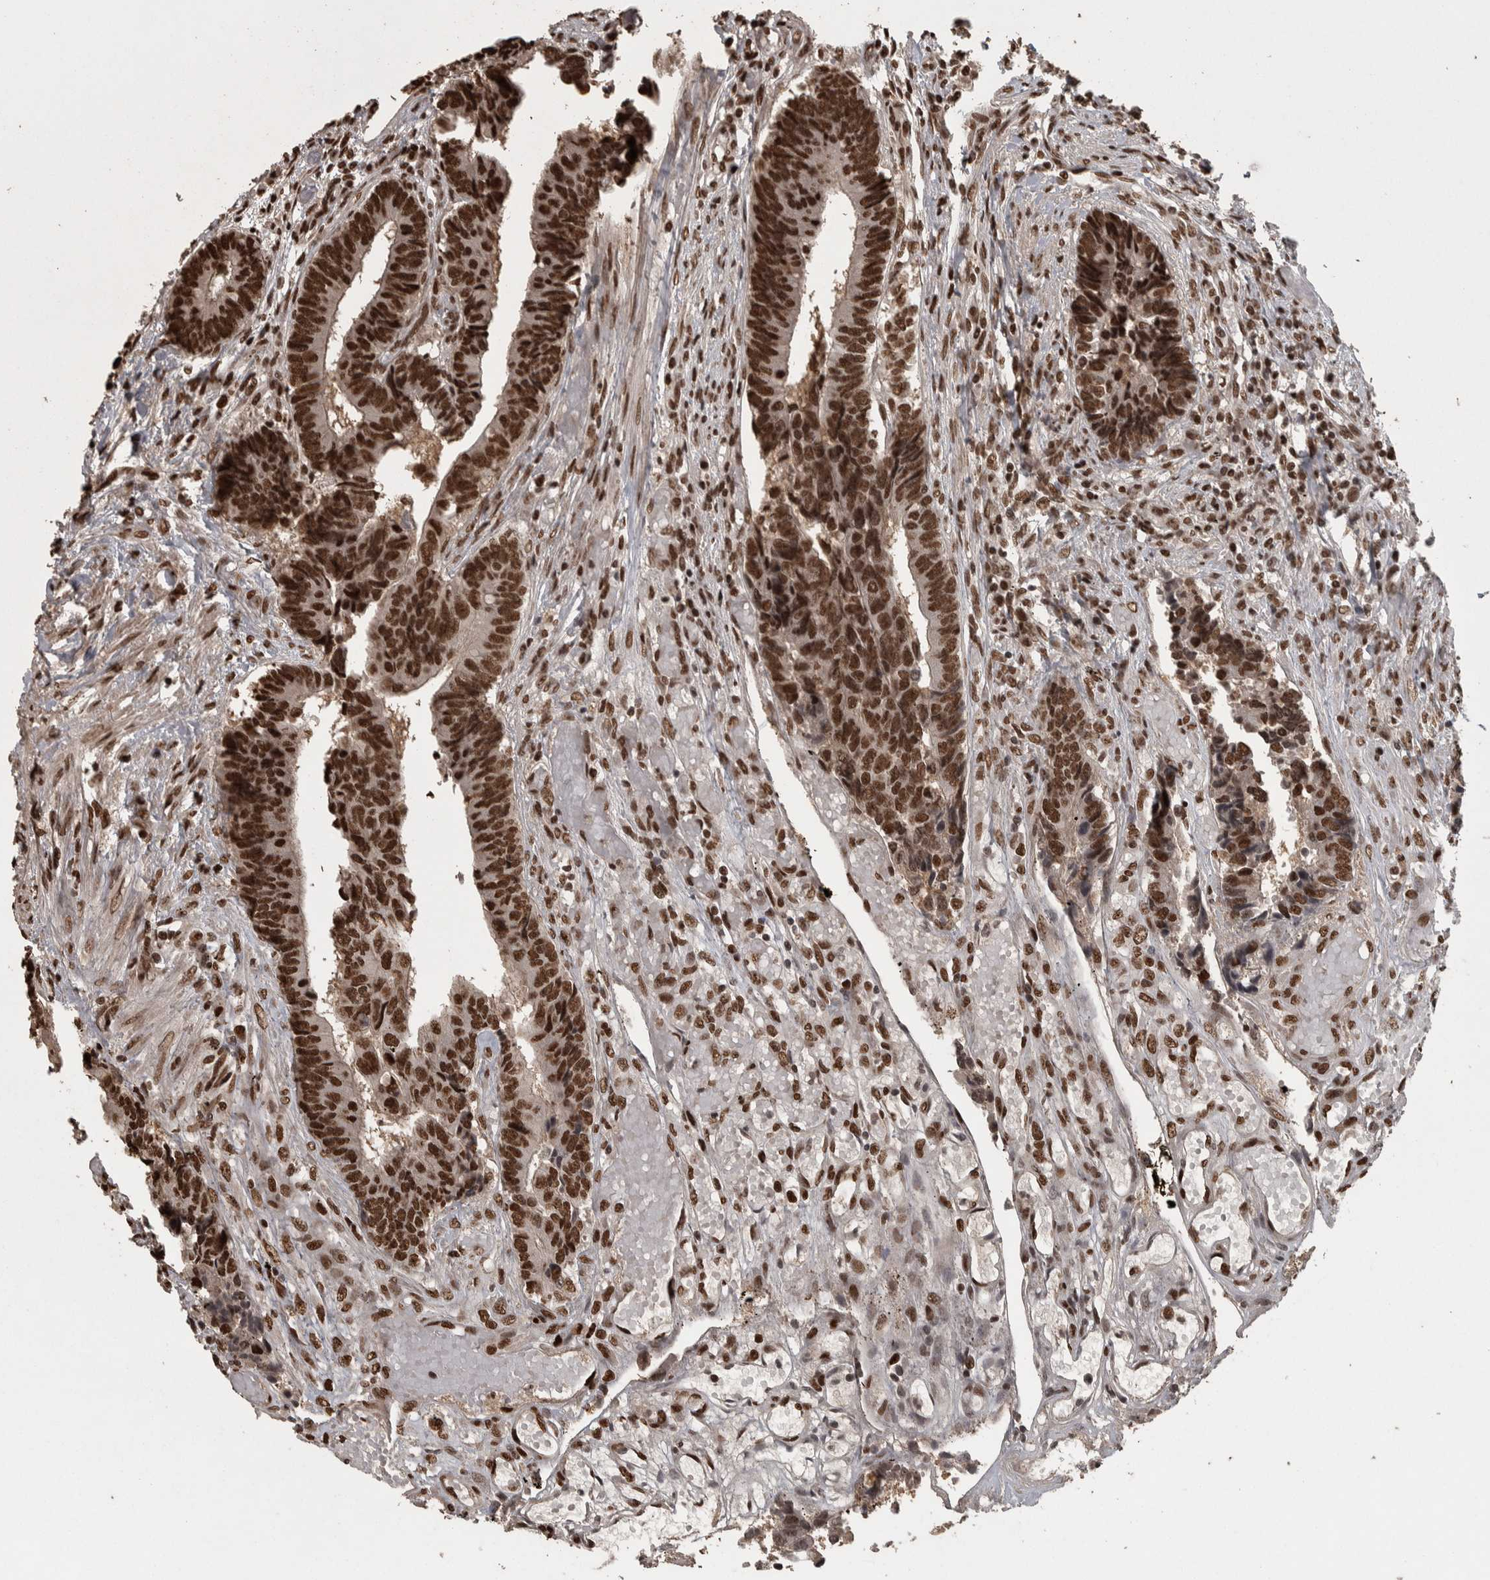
{"staining": {"intensity": "strong", "quantity": ">75%", "location": "nuclear"}, "tissue": "colorectal cancer", "cell_type": "Tumor cells", "image_type": "cancer", "snomed": [{"axis": "morphology", "description": "Adenocarcinoma, NOS"}, {"axis": "topography", "description": "Rectum"}], "caption": "About >75% of tumor cells in colorectal cancer (adenocarcinoma) exhibit strong nuclear protein staining as visualized by brown immunohistochemical staining.", "gene": "ZFHX4", "patient": {"sex": "male", "age": 84}}